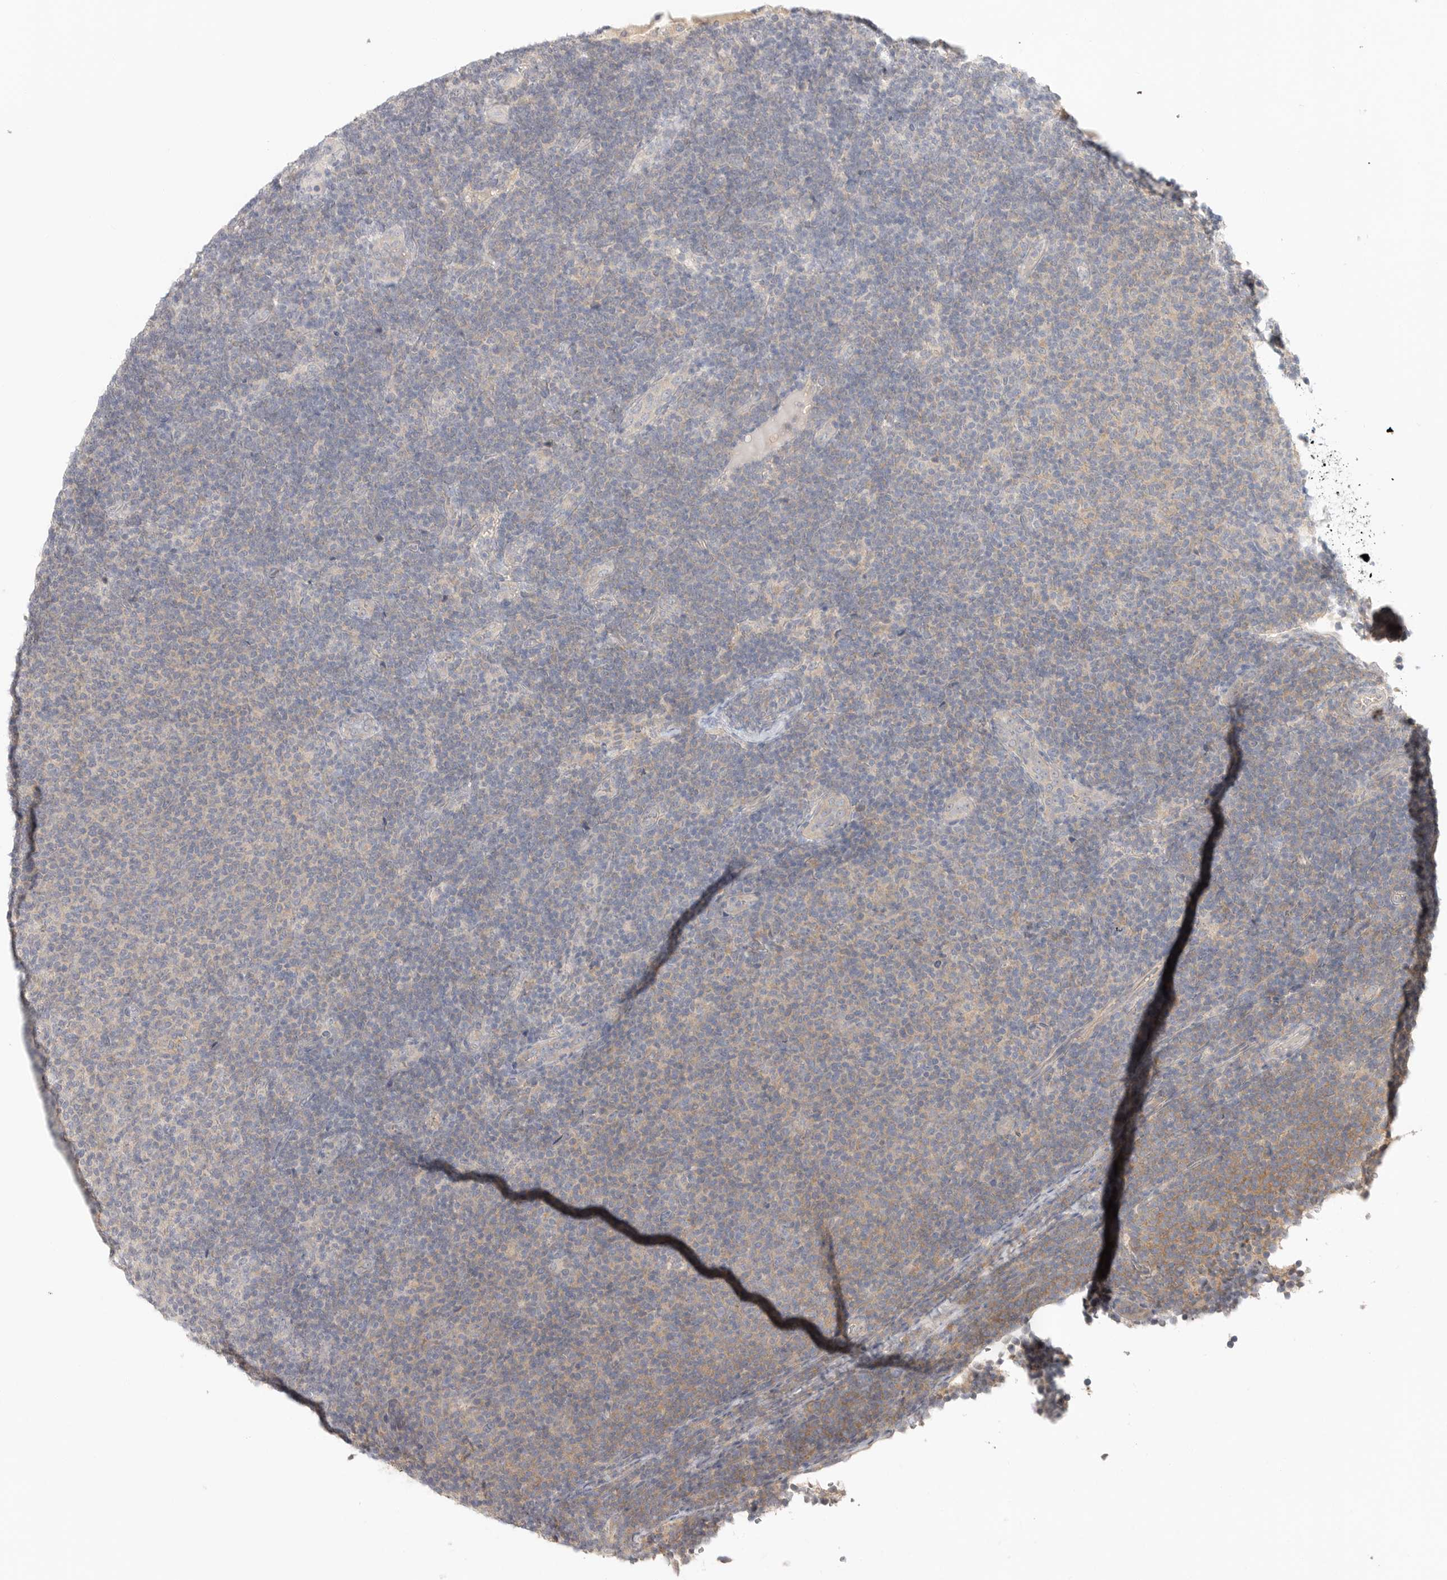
{"staining": {"intensity": "weak", "quantity": "25%-75%", "location": "cytoplasmic/membranous"}, "tissue": "lymphoma", "cell_type": "Tumor cells", "image_type": "cancer", "snomed": [{"axis": "morphology", "description": "Malignant lymphoma, non-Hodgkin's type, Low grade"}, {"axis": "topography", "description": "Lymph node"}], "caption": "Immunohistochemistry (DAB) staining of malignant lymphoma, non-Hodgkin's type (low-grade) displays weak cytoplasmic/membranous protein expression in about 25%-75% of tumor cells.", "gene": "HDAC6", "patient": {"sex": "male", "age": 66}}